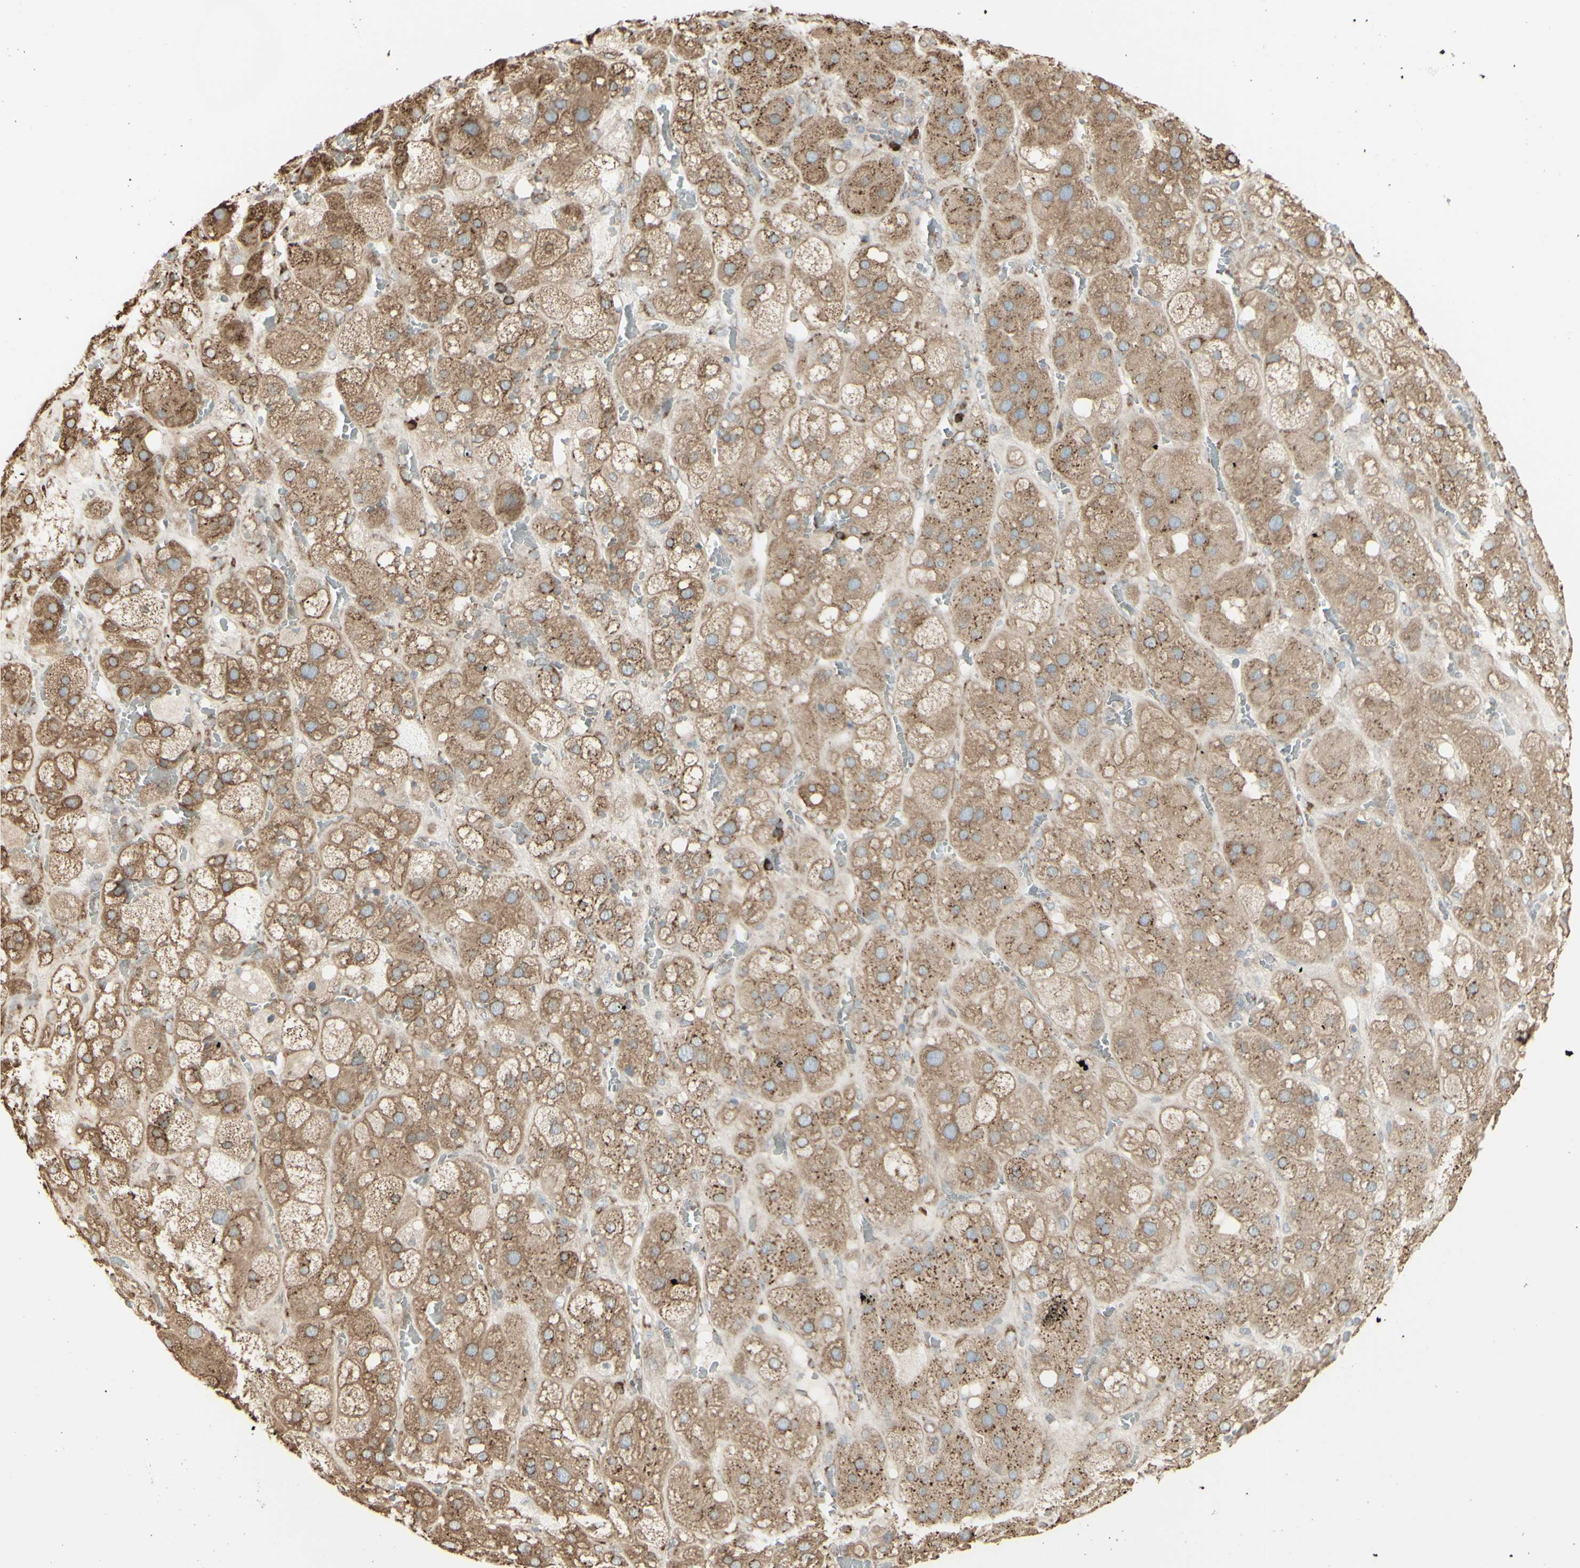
{"staining": {"intensity": "moderate", "quantity": ">75%", "location": "cytoplasmic/membranous"}, "tissue": "adrenal gland", "cell_type": "Glandular cells", "image_type": "normal", "snomed": [{"axis": "morphology", "description": "Normal tissue, NOS"}, {"axis": "topography", "description": "Adrenal gland"}], "caption": "Immunohistochemical staining of benign adrenal gland exhibits >75% levels of moderate cytoplasmic/membranous protein positivity in approximately >75% of glandular cells. (DAB IHC, brown staining for protein, blue staining for nuclei).", "gene": "EEF1B2", "patient": {"sex": "female", "age": 47}}